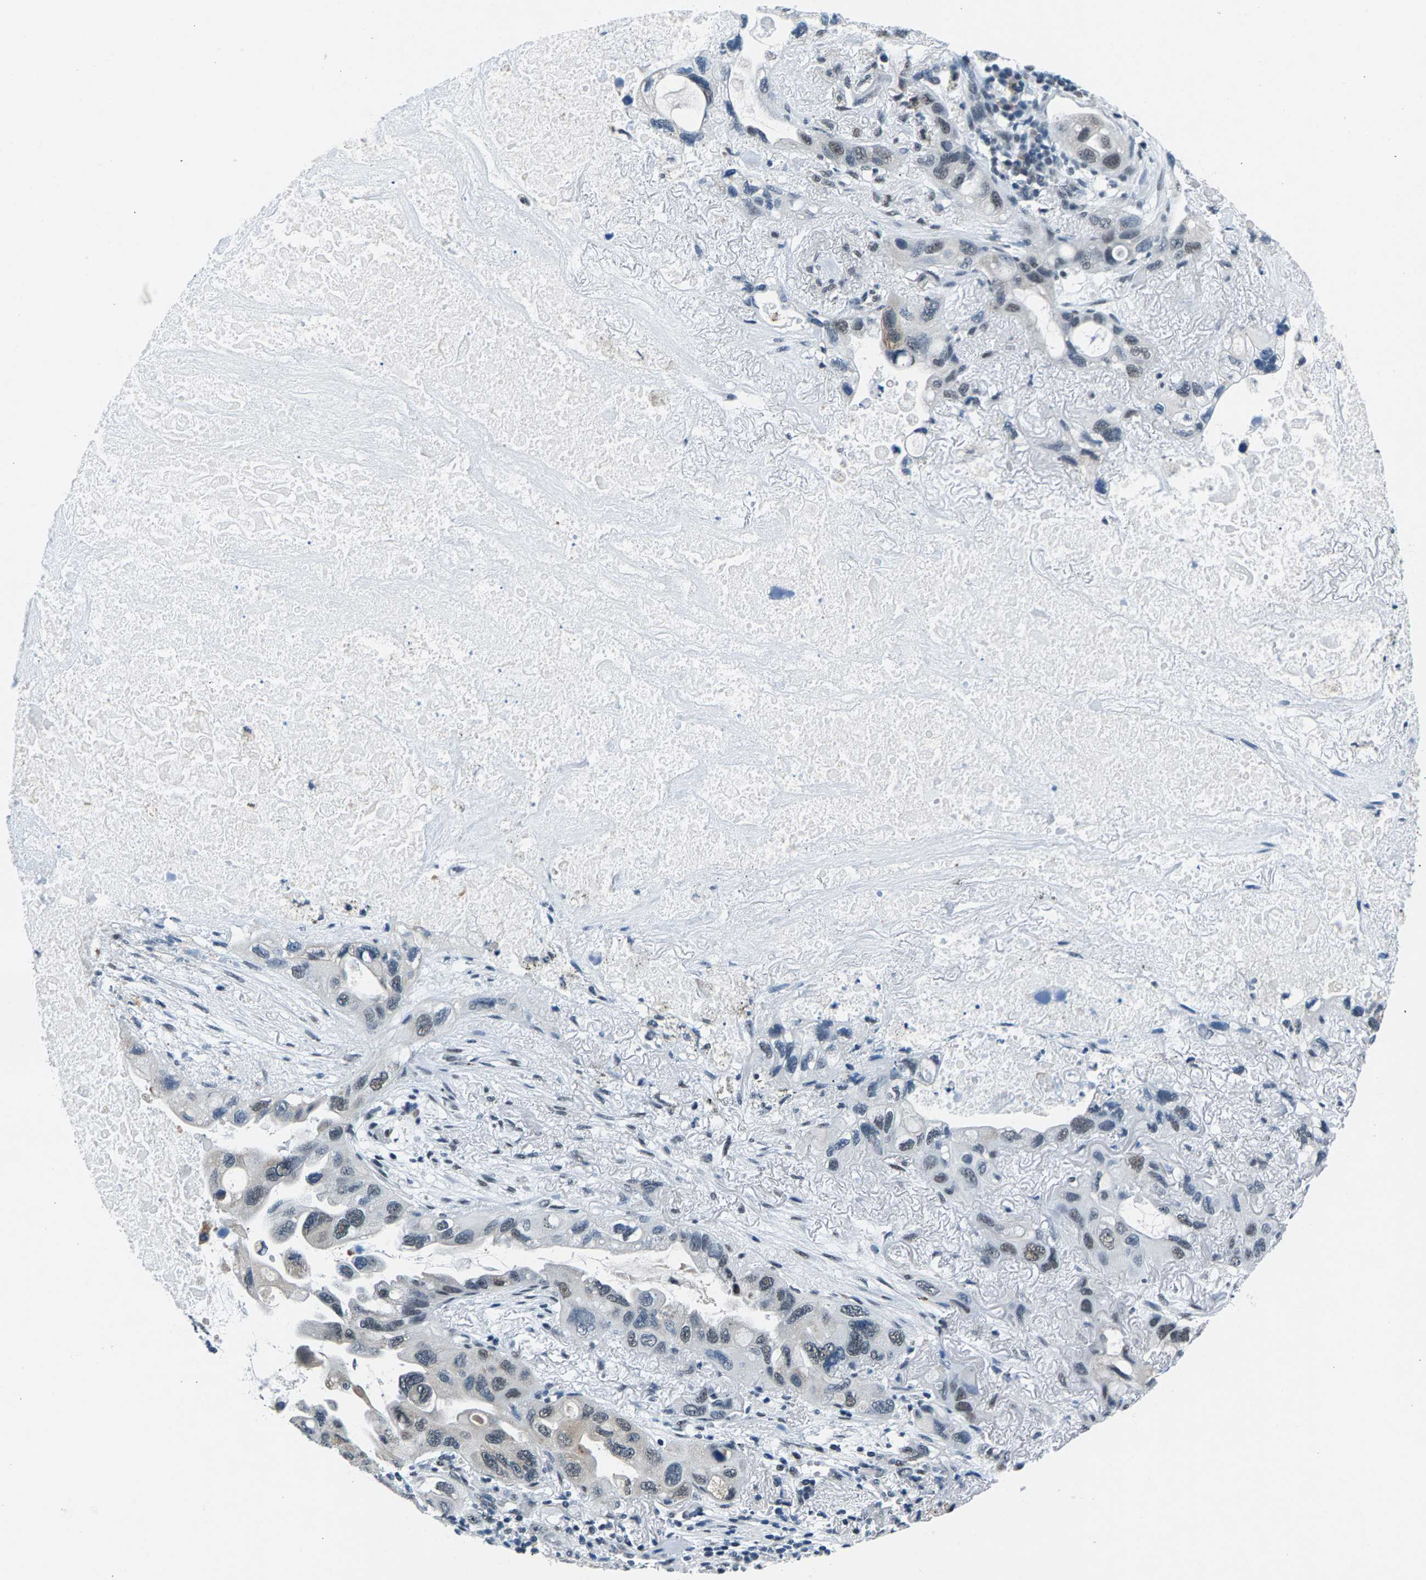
{"staining": {"intensity": "weak", "quantity": "25%-75%", "location": "nuclear"}, "tissue": "lung cancer", "cell_type": "Tumor cells", "image_type": "cancer", "snomed": [{"axis": "morphology", "description": "Squamous cell carcinoma, NOS"}, {"axis": "topography", "description": "Lung"}], "caption": "IHC photomicrograph of lung cancer stained for a protein (brown), which shows low levels of weak nuclear expression in about 25%-75% of tumor cells.", "gene": "ATF2", "patient": {"sex": "female", "age": 73}}